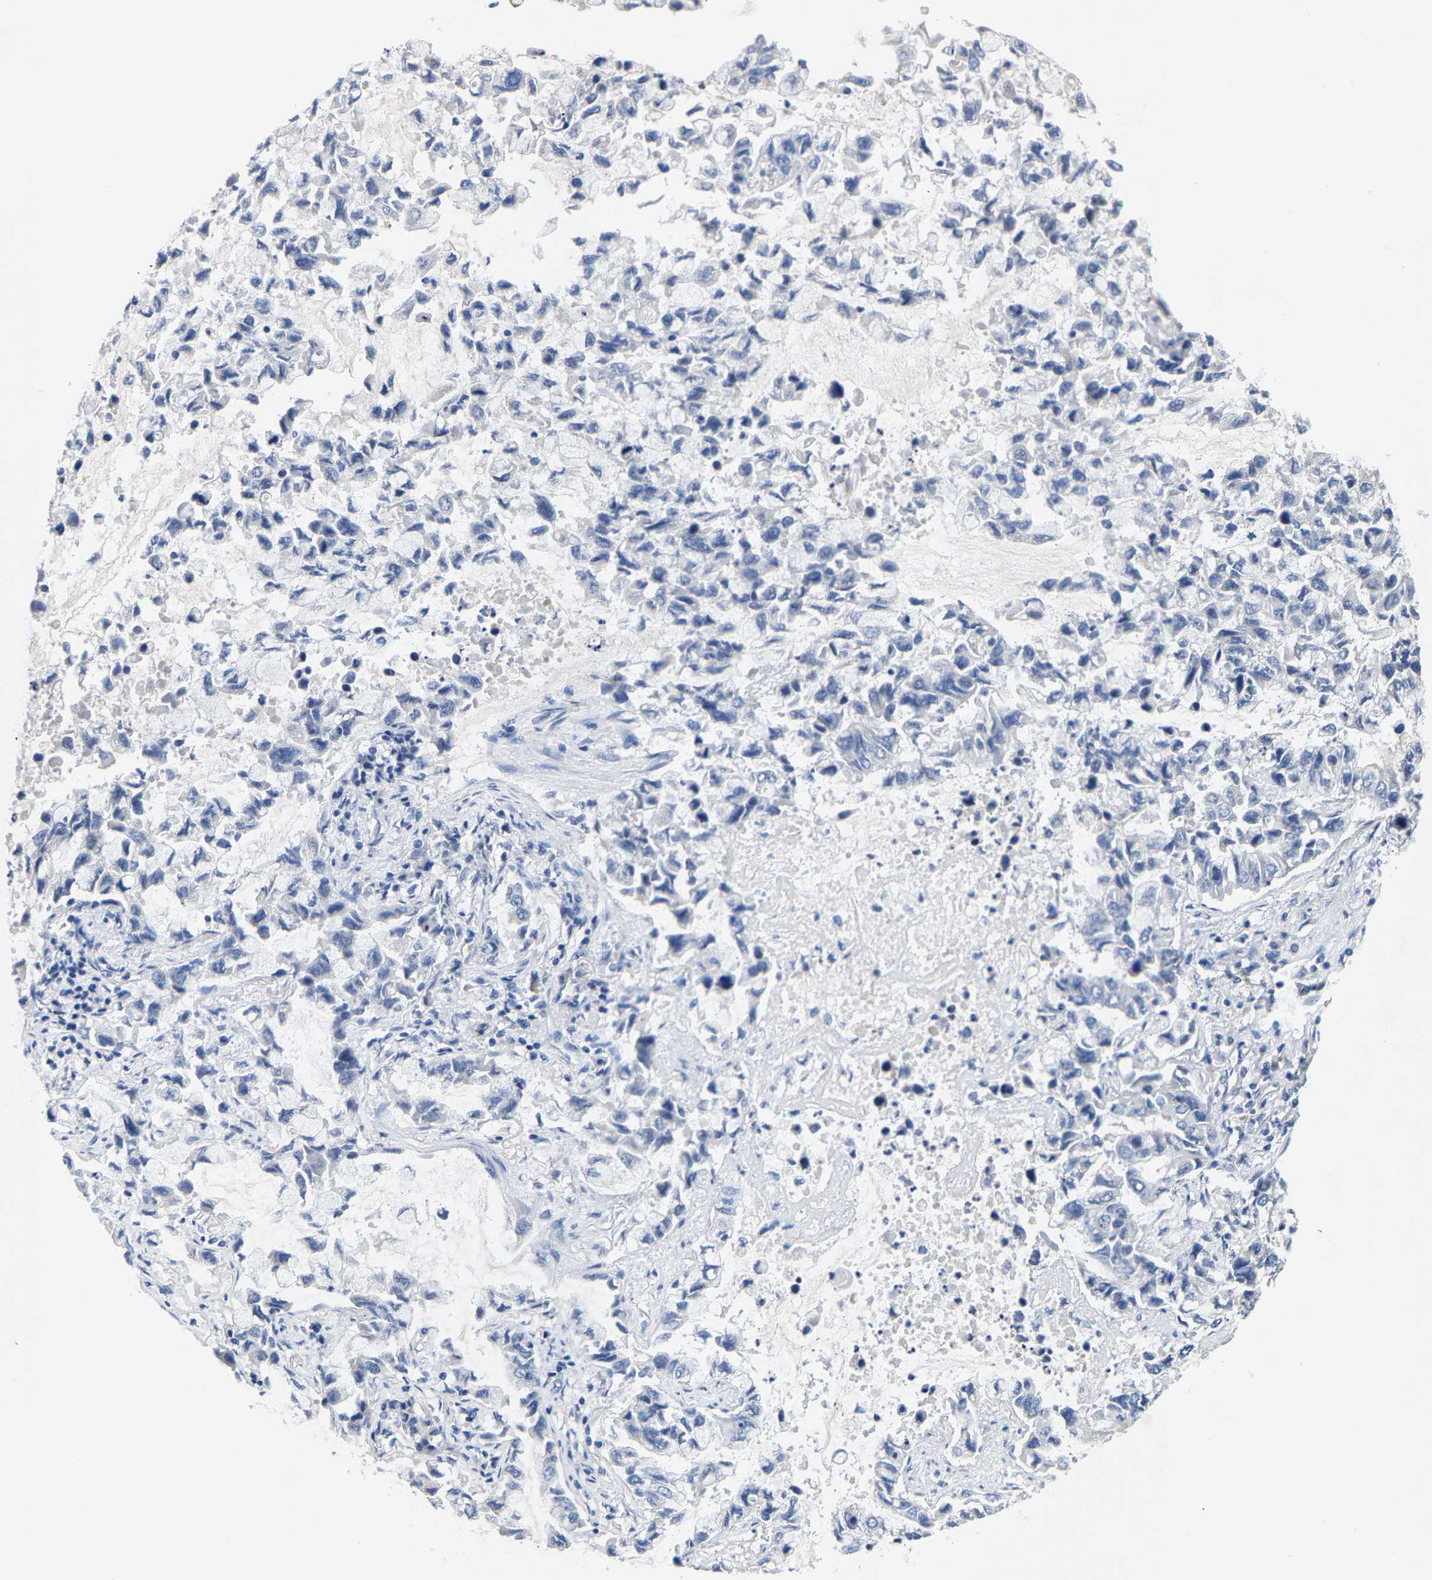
{"staining": {"intensity": "negative", "quantity": "none", "location": "none"}, "tissue": "lung cancer", "cell_type": "Tumor cells", "image_type": "cancer", "snomed": [{"axis": "morphology", "description": "Adenocarcinoma, NOS"}, {"axis": "topography", "description": "Lung"}], "caption": "Tumor cells are negative for brown protein staining in adenocarcinoma (lung). (Brightfield microscopy of DAB immunohistochemistry (IHC) at high magnification).", "gene": "KLHL1", "patient": {"sex": "male", "age": 64}}